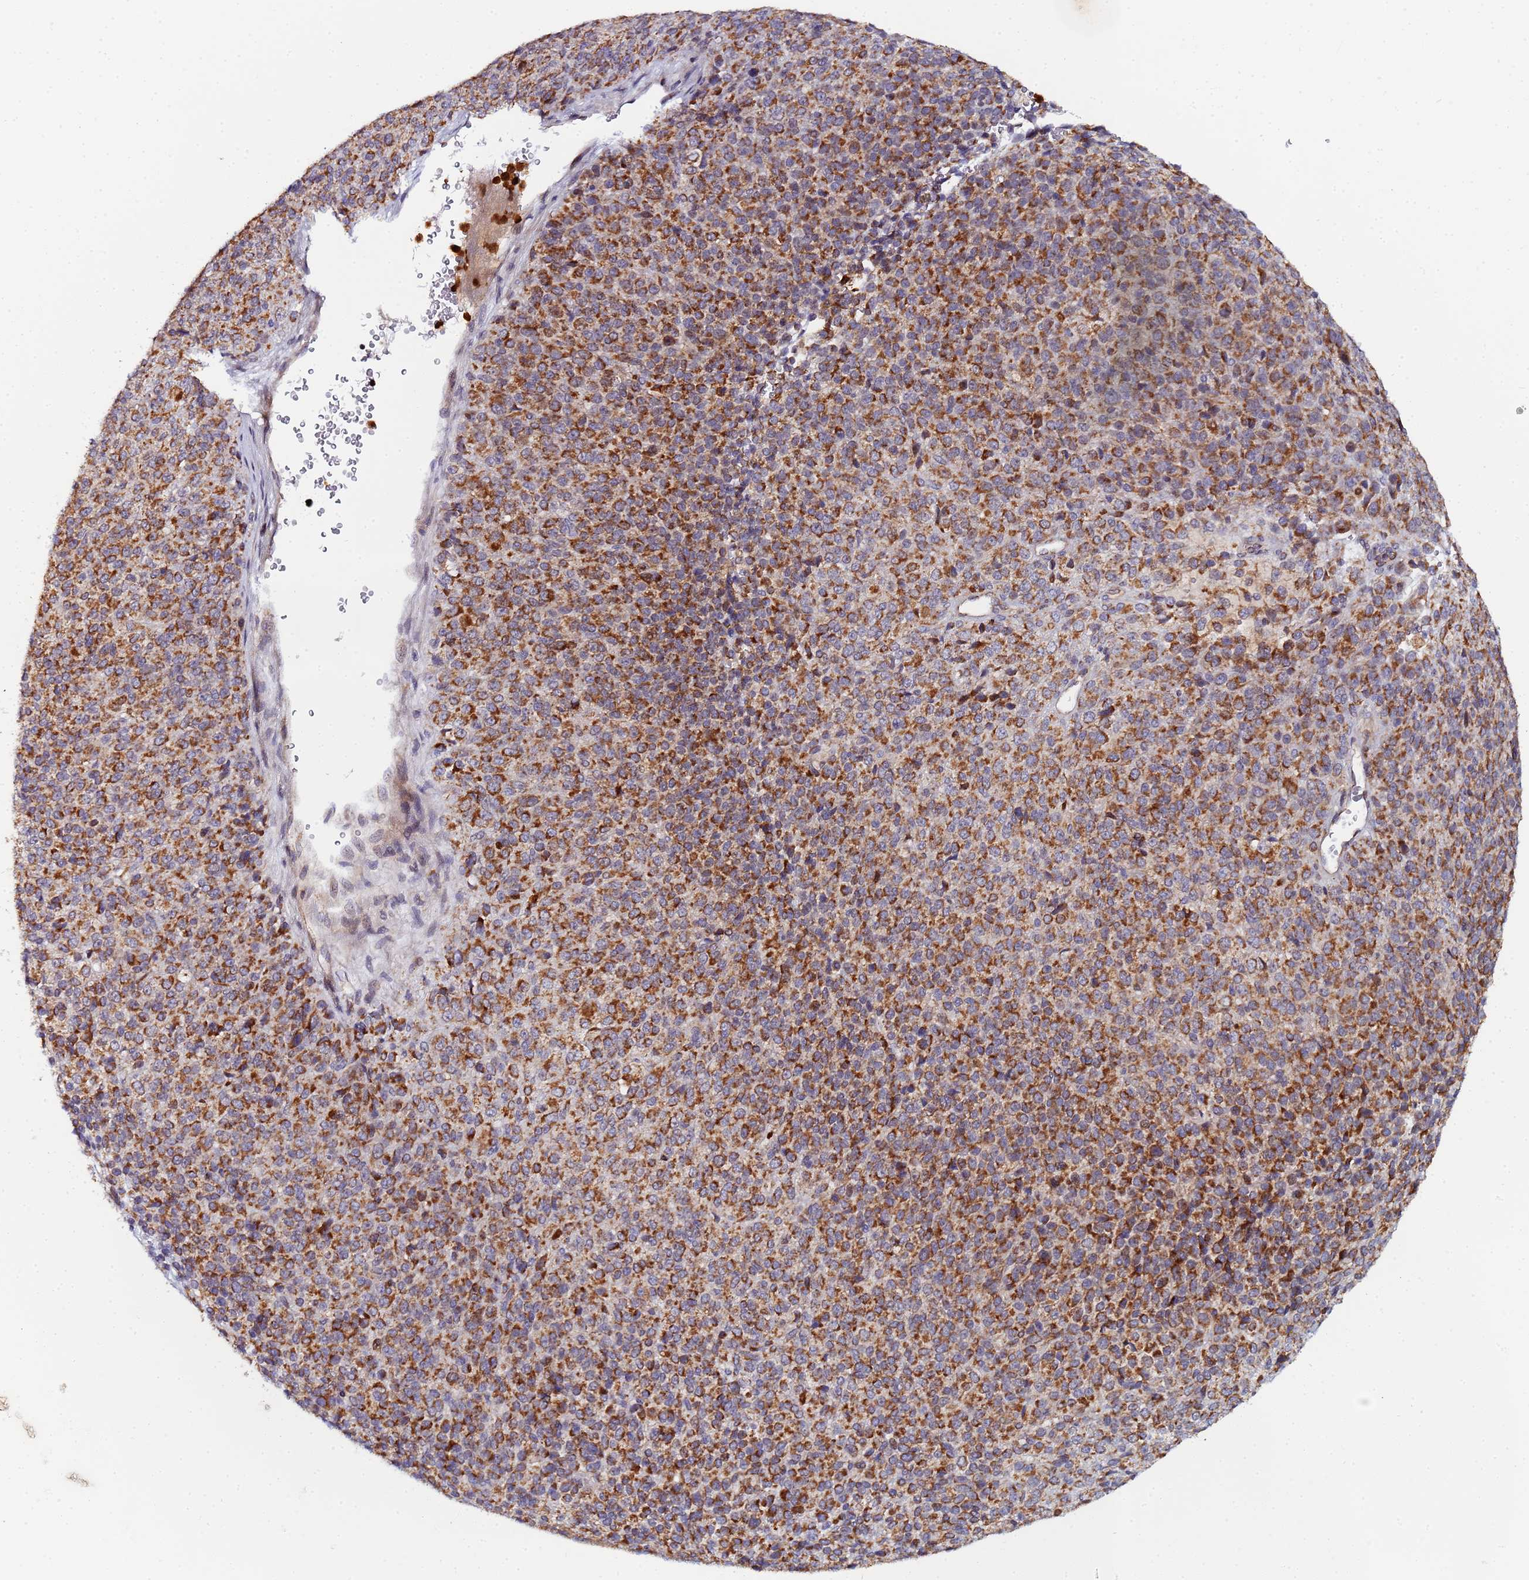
{"staining": {"intensity": "strong", "quantity": ">75%", "location": "cytoplasmic/membranous"}, "tissue": "melanoma", "cell_type": "Tumor cells", "image_type": "cancer", "snomed": [{"axis": "morphology", "description": "Malignant melanoma, Metastatic site"}, {"axis": "topography", "description": "Brain"}], "caption": "Melanoma stained with a protein marker demonstrates strong staining in tumor cells.", "gene": "CCDC127", "patient": {"sex": "female", "age": 56}}